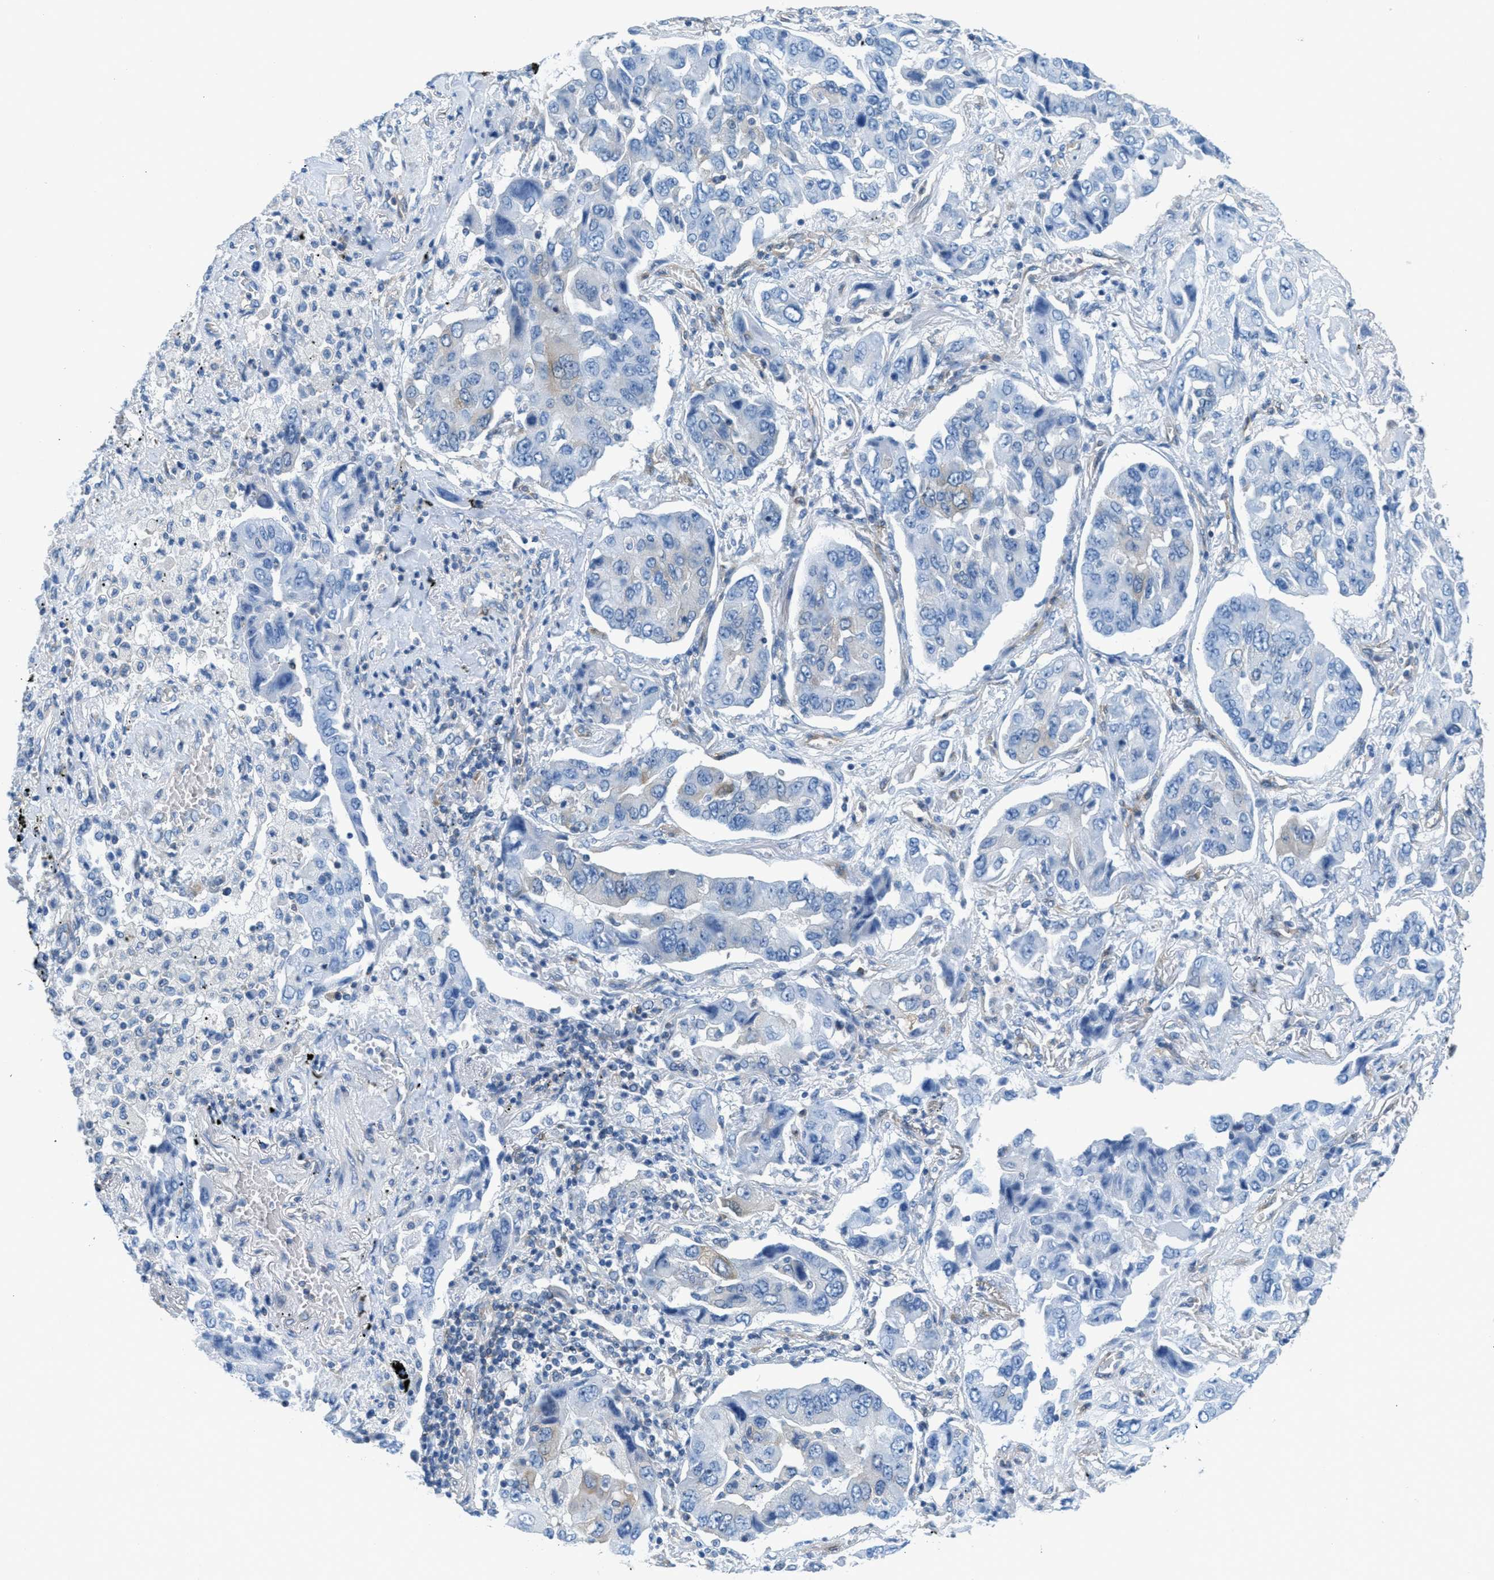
{"staining": {"intensity": "negative", "quantity": "none", "location": "none"}, "tissue": "lung cancer", "cell_type": "Tumor cells", "image_type": "cancer", "snomed": [{"axis": "morphology", "description": "Adenocarcinoma, NOS"}, {"axis": "topography", "description": "Lung"}], "caption": "This is an IHC micrograph of lung cancer. There is no staining in tumor cells.", "gene": "MAPRE2", "patient": {"sex": "female", "age": 65}}